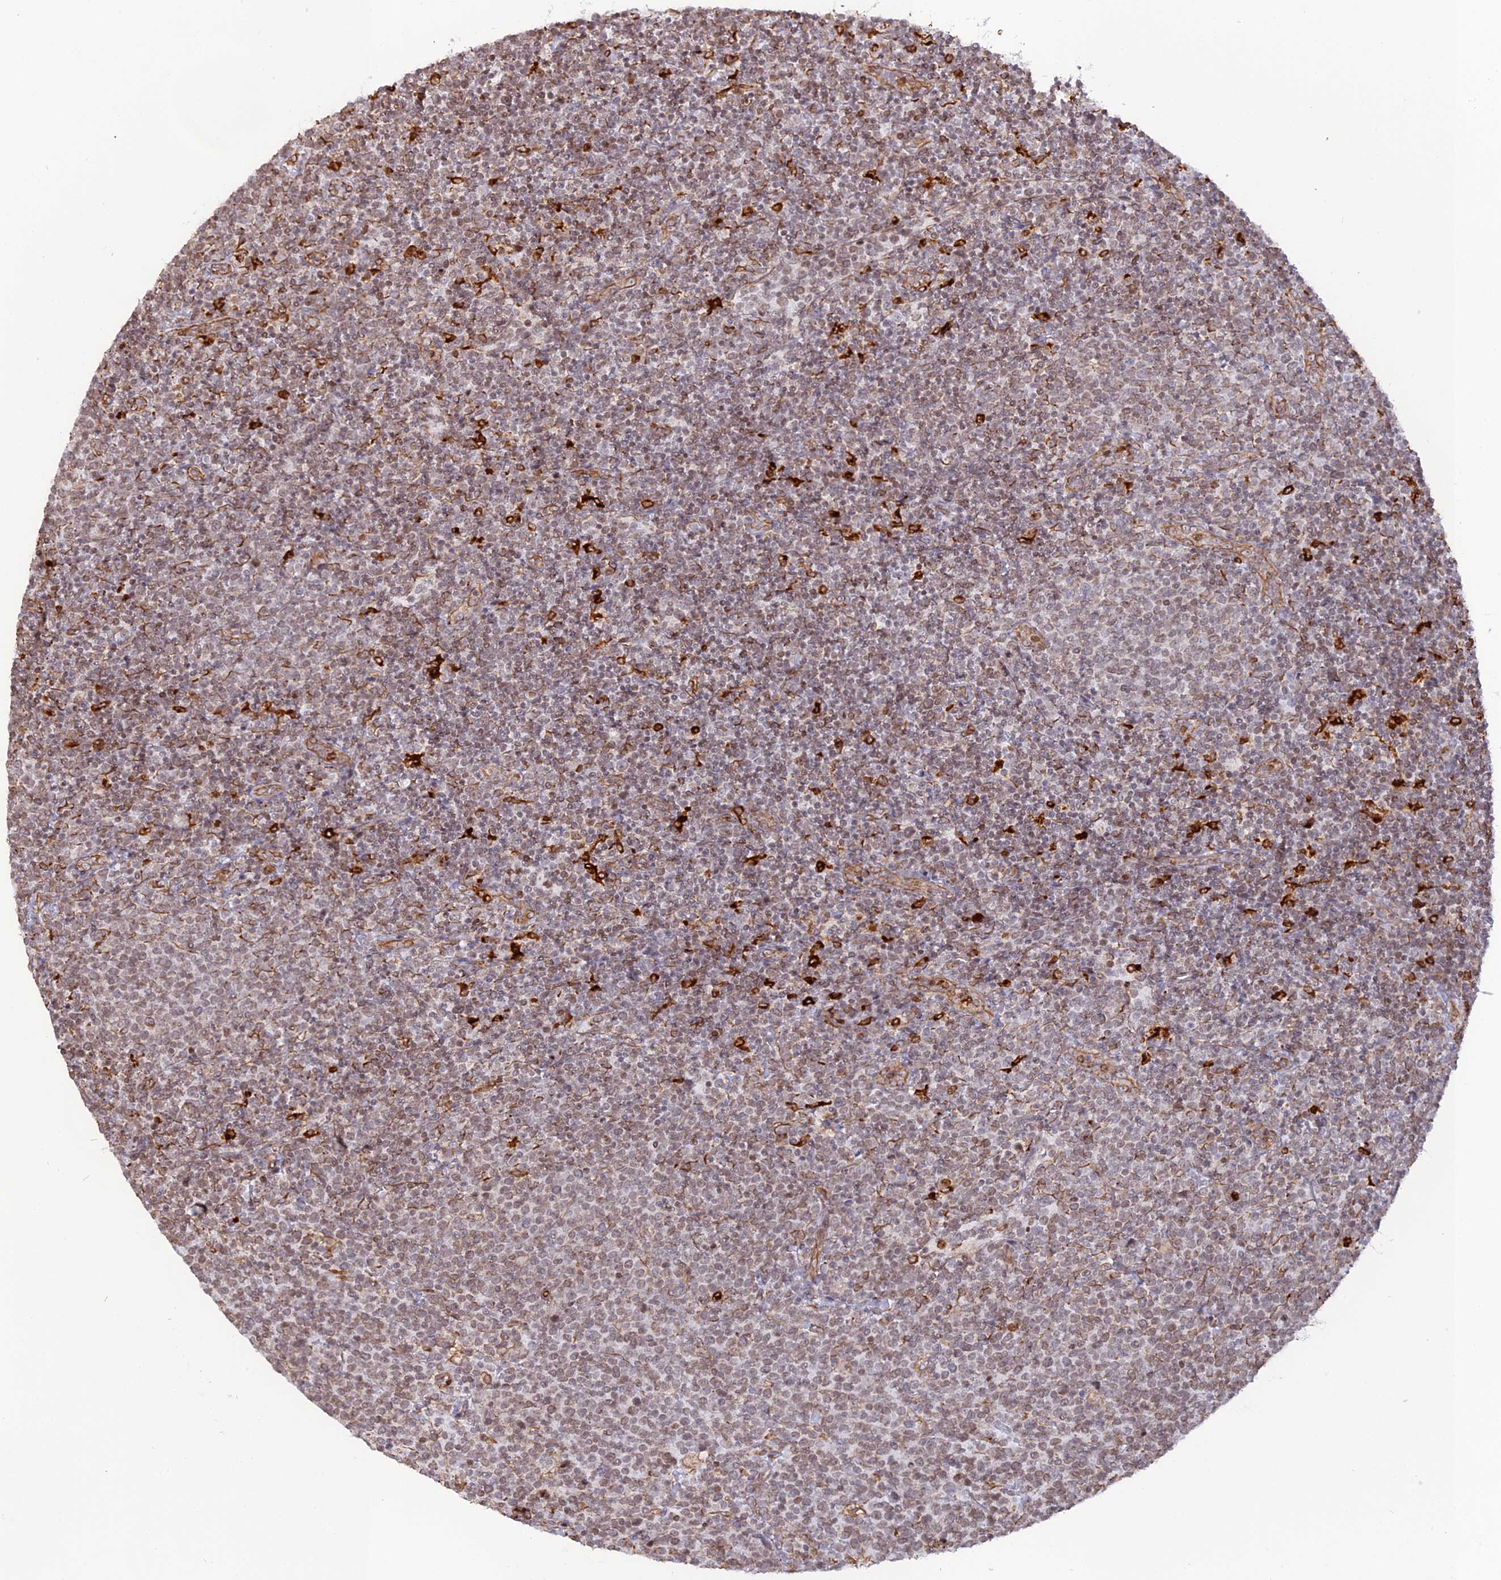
{"staining": {"intensity": "weak", "quantity": ">75%", "location": "nuclear"}, "tissue": "lymphoma", "cell_type": "Tumor cells", "image_type": "cancer", "snomed": [{"axis": "morphology", "description": "Malignant lymphoma, non-Hodgkin's type, High grade"}, {"axis": "topography", "description": "Lymph node"}], "caption": "High-grade malignant lymphoma, non-Hodgkin's type stained for a protein exhibits weak nuclear positivity in tumor cells. The staining is performed using DAB brown chromogen to label protein expression. The nuclei are counter-stained blue using hematoxylin.", "gene": "APOBR", "patient": {"sex": "male", "age": 61}}